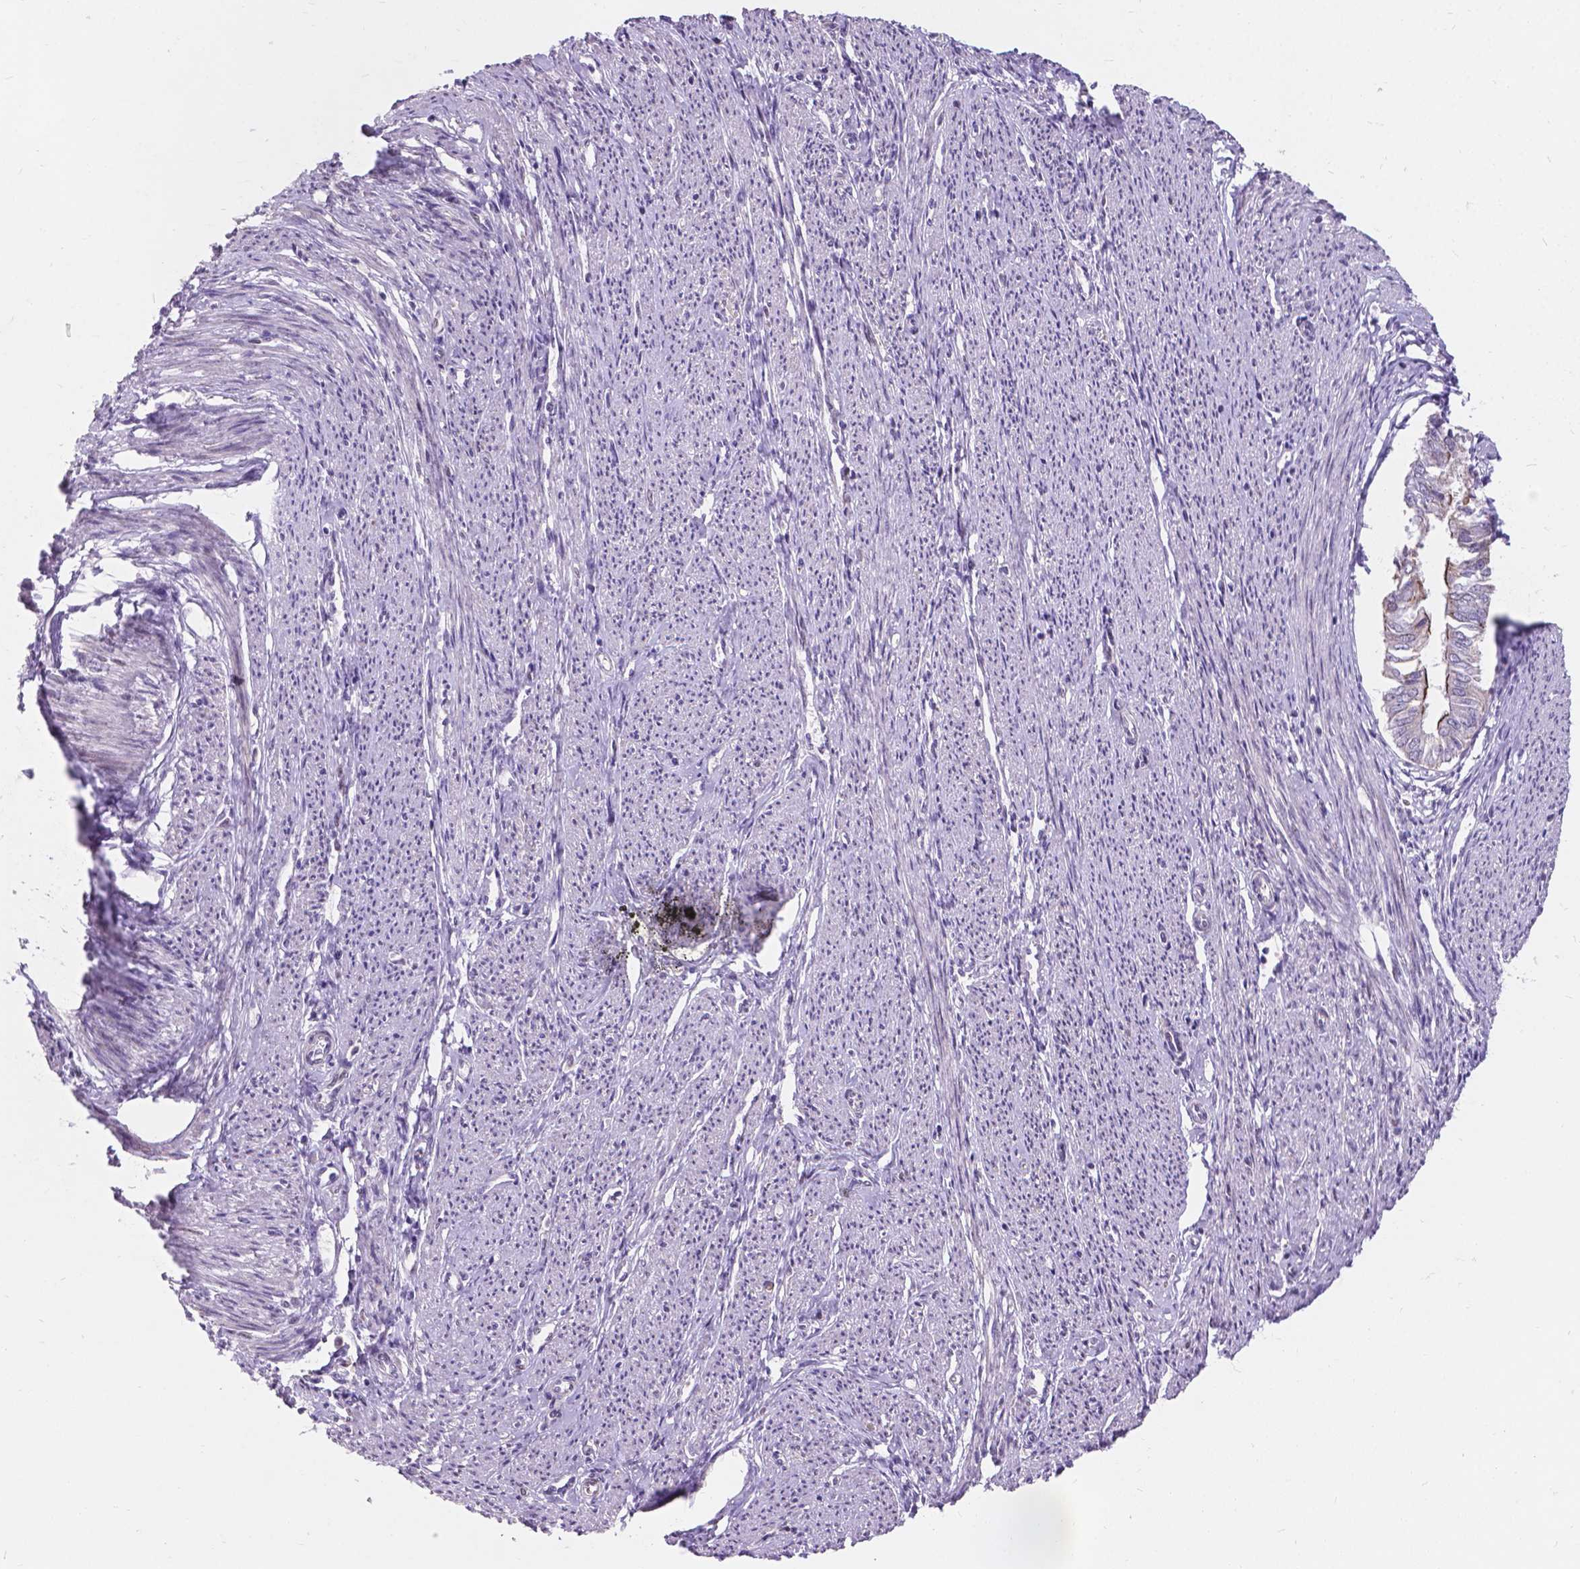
{"staining": {"intensity": "weak", "quantity": "<25%", "location": "cytoplasmic/membranous"}, "tissue": "endometrial cancer", "cell_type": "Tumor cells", "image_type": "cancer", "snomed": [{"axis": "morphology", "description": "Adenocarcinoma, NOS"}, {"axis": "topography", "description": "Endometrium"}], "caption": "Immunohistochemistry (IHC) photomicrograph of endometrial cancer stained for a protein (brown), which shows no staining in tumor cells.", "gene": "MYH14", "patient": {"sex": "female", "age": 58}}